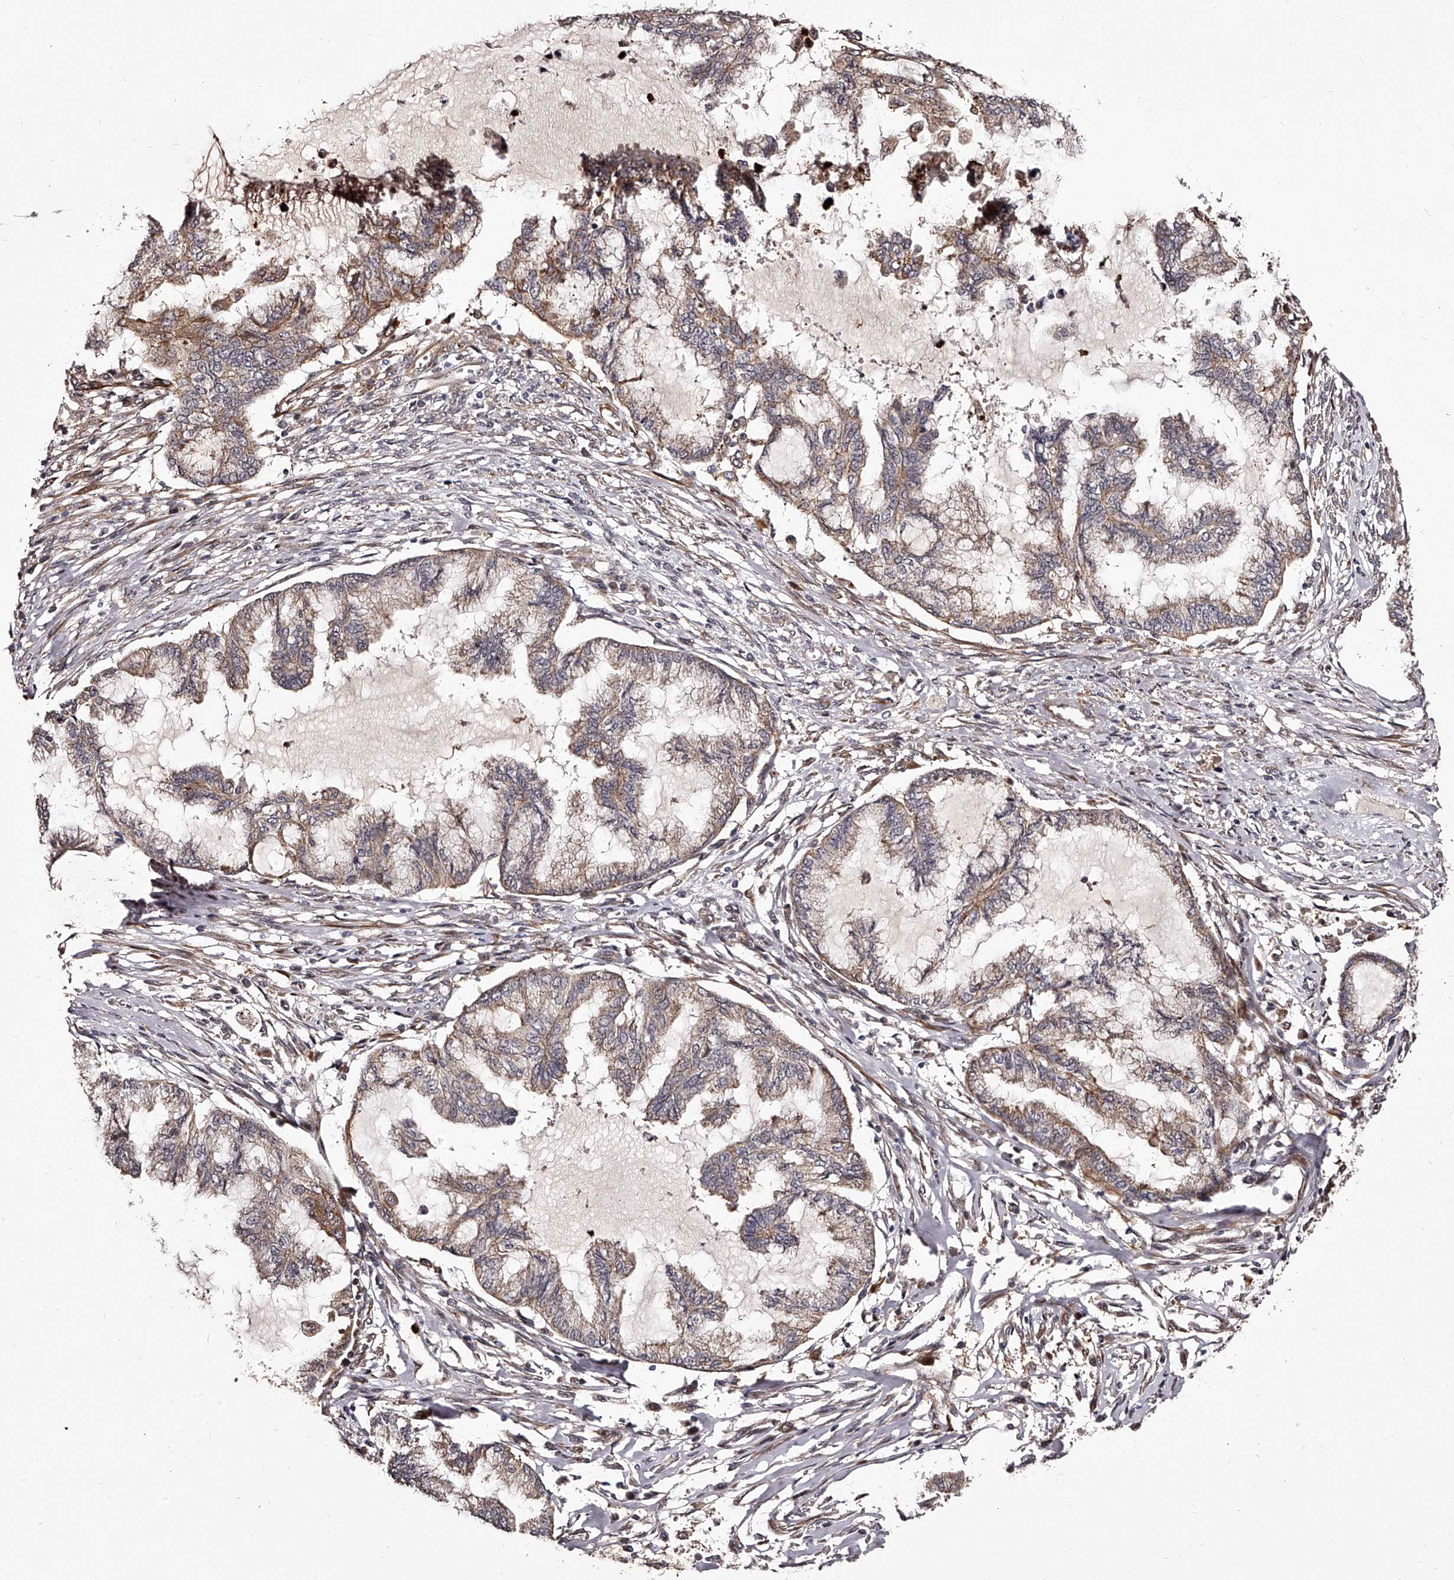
{"staining": {"intensity": "weak", "quantity": "25%-75%", "location": "cytoplasmic/membranous"}, "tissue": "endometrial cancer", "cell_type": "Tumor cells", "image_type": "cancer", "snomed": [{"axis": "morphology", "description": "Adenocarcinoma, NOS"}, {"axis": "topography", "description": "Endometrium"}], "caption": "A brown stain shows weak cytoplasmic/membranous staining of a protein in human endometrial adenocarcinoma tumor cells.", "gene": "RSC1A1", "patient": {"sex": "female", "age": 86}}